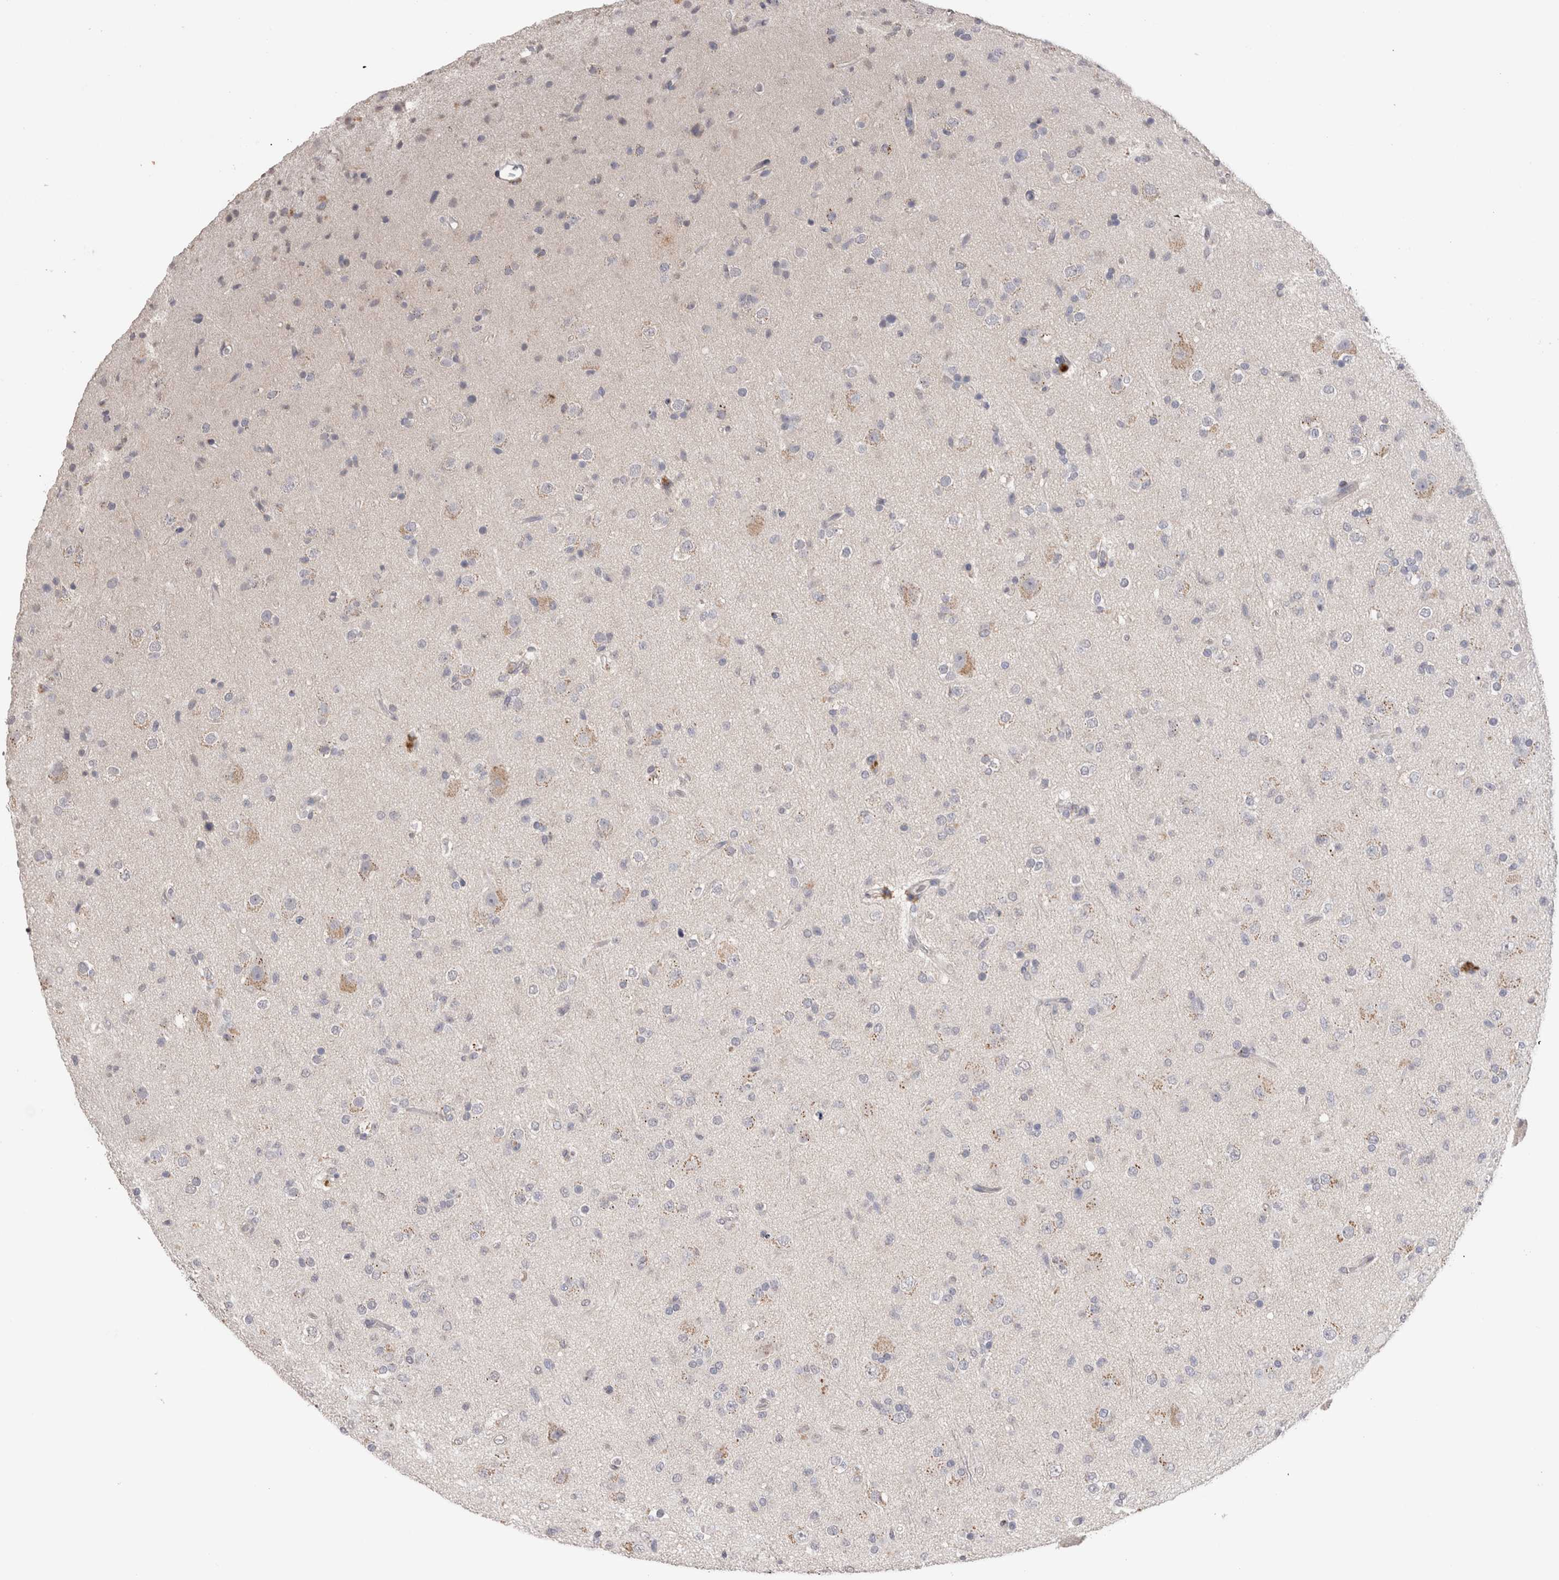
{"staining": {"intensity": "negative", "quantity": "none", "location": "none"}, "tissue": "glioma", "cell_type": "Tumor cells", "image_type": "cancer", "snomed": [{"axis": "morphology", "description": "Glioma, malignant, Low grade"}, {"axis": "topography", "description": "Brain"}], "caption": "High power microscopy micrograph of an immunohistochemistry (IHC) histopathology image of glioma, revealing no significant positivity in tumor cells.", "gene": "CDH6", "patient": {"sex": "male", "age": 65}}